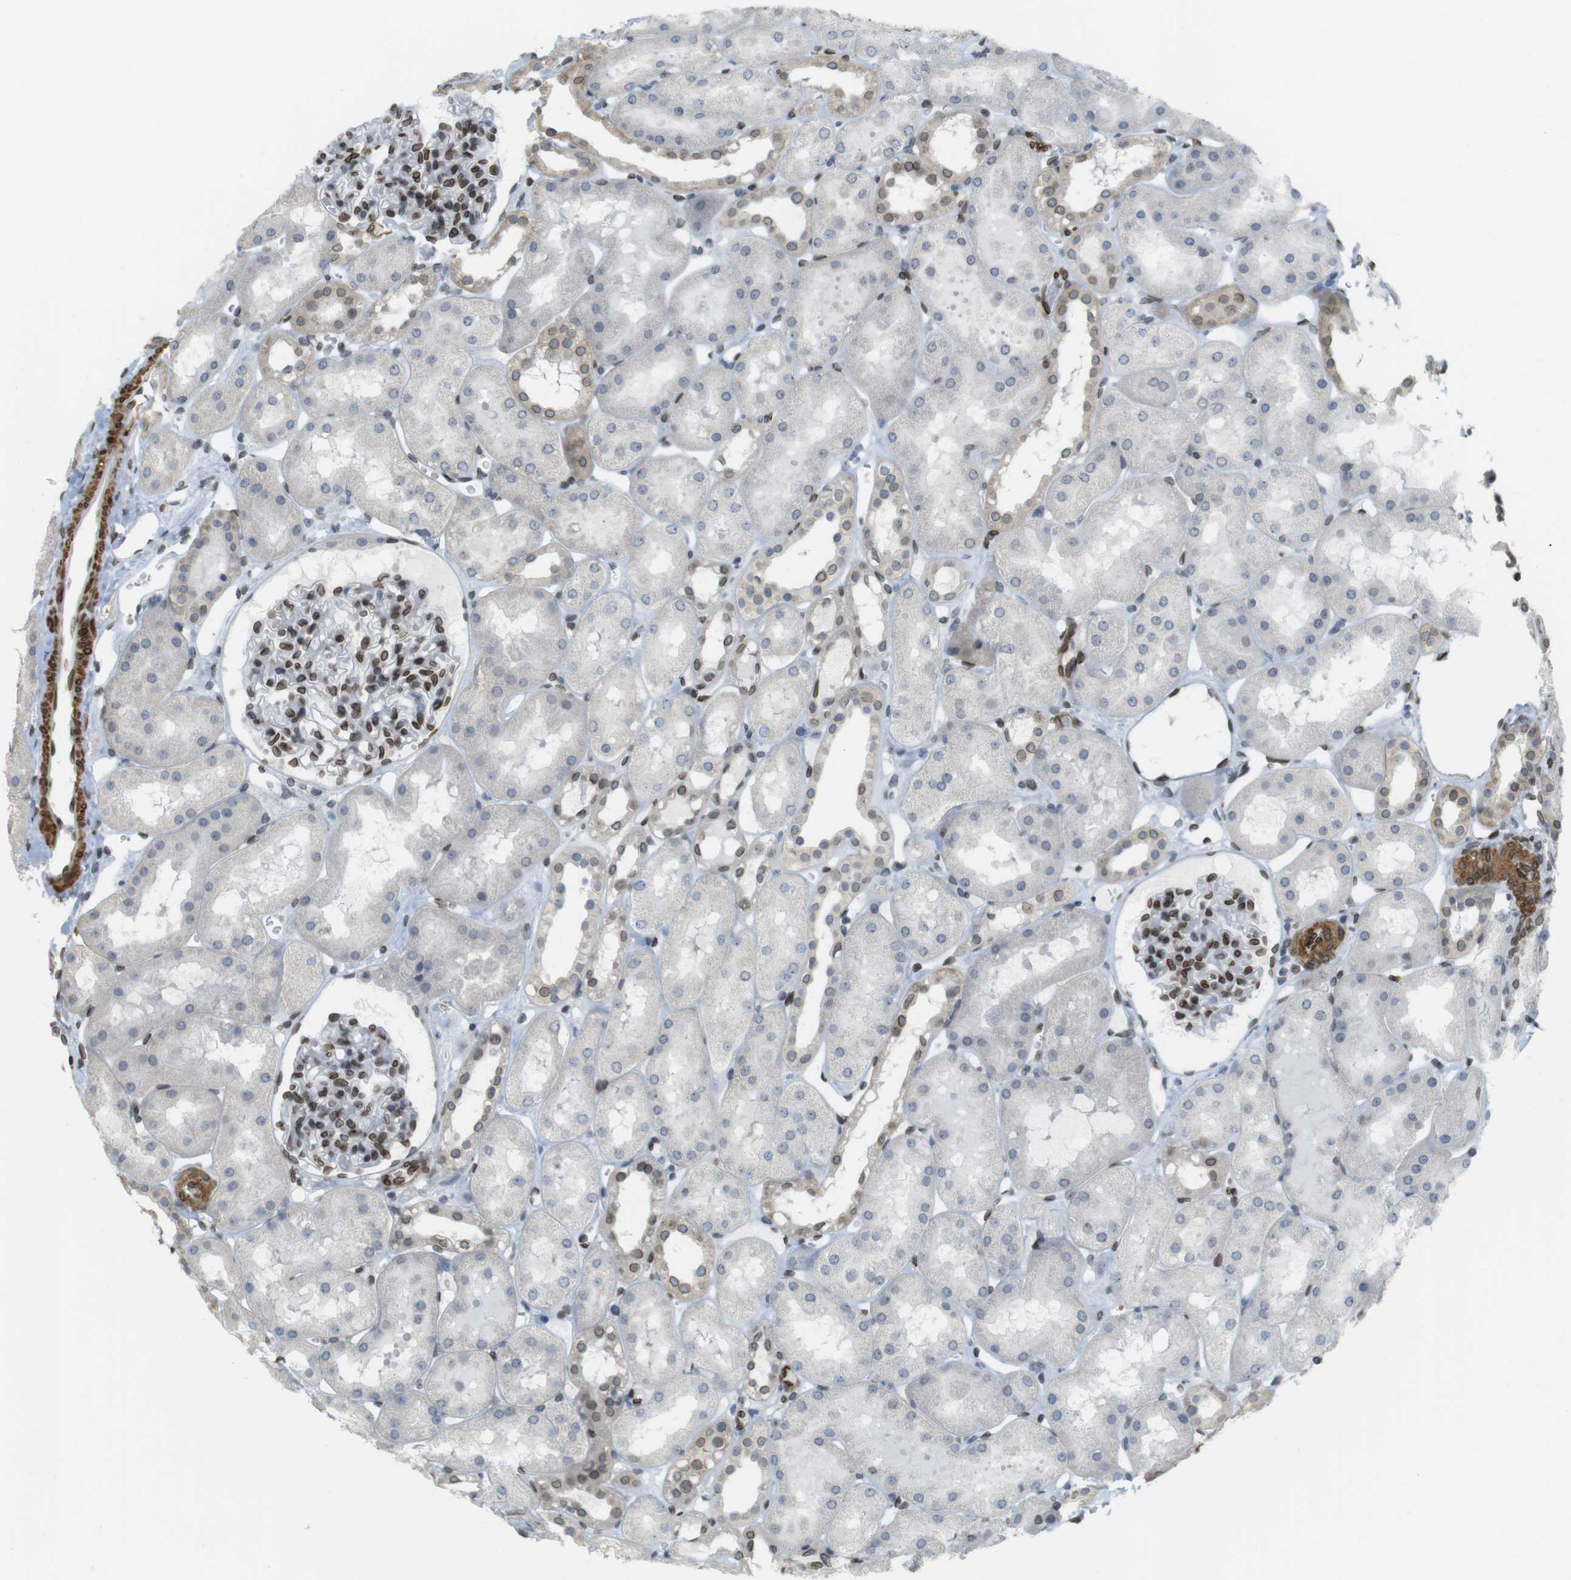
{"staining": {"intensity": "moderate", "quantity": ">75%", "location": "cytoplasmic/membranous,nuclear"}, "tissue": "kidney", "cell_type": "Cells in glomeruli", "image_type": "normal", "snomed": [{"axis": "morphology", "description": "Normal tissue, NOS"}, {"axis": "topography", "description": "Kidney"}, {"axis": "topography", "description": "Urinary bladder"}], "caption": "Immunohistochemistry (IHC) image of normal kidney: kidney stained using IHC shows medium levels of moderate protein expression localized specifically in the cytoplasmic/membranous,nuclear of cells in glomeruli, appearing as a cytoplasmic/membranous,nuclear brown color.", "gene": "ARL6IP6", "patient": {"sex": "male", "age": 16}}